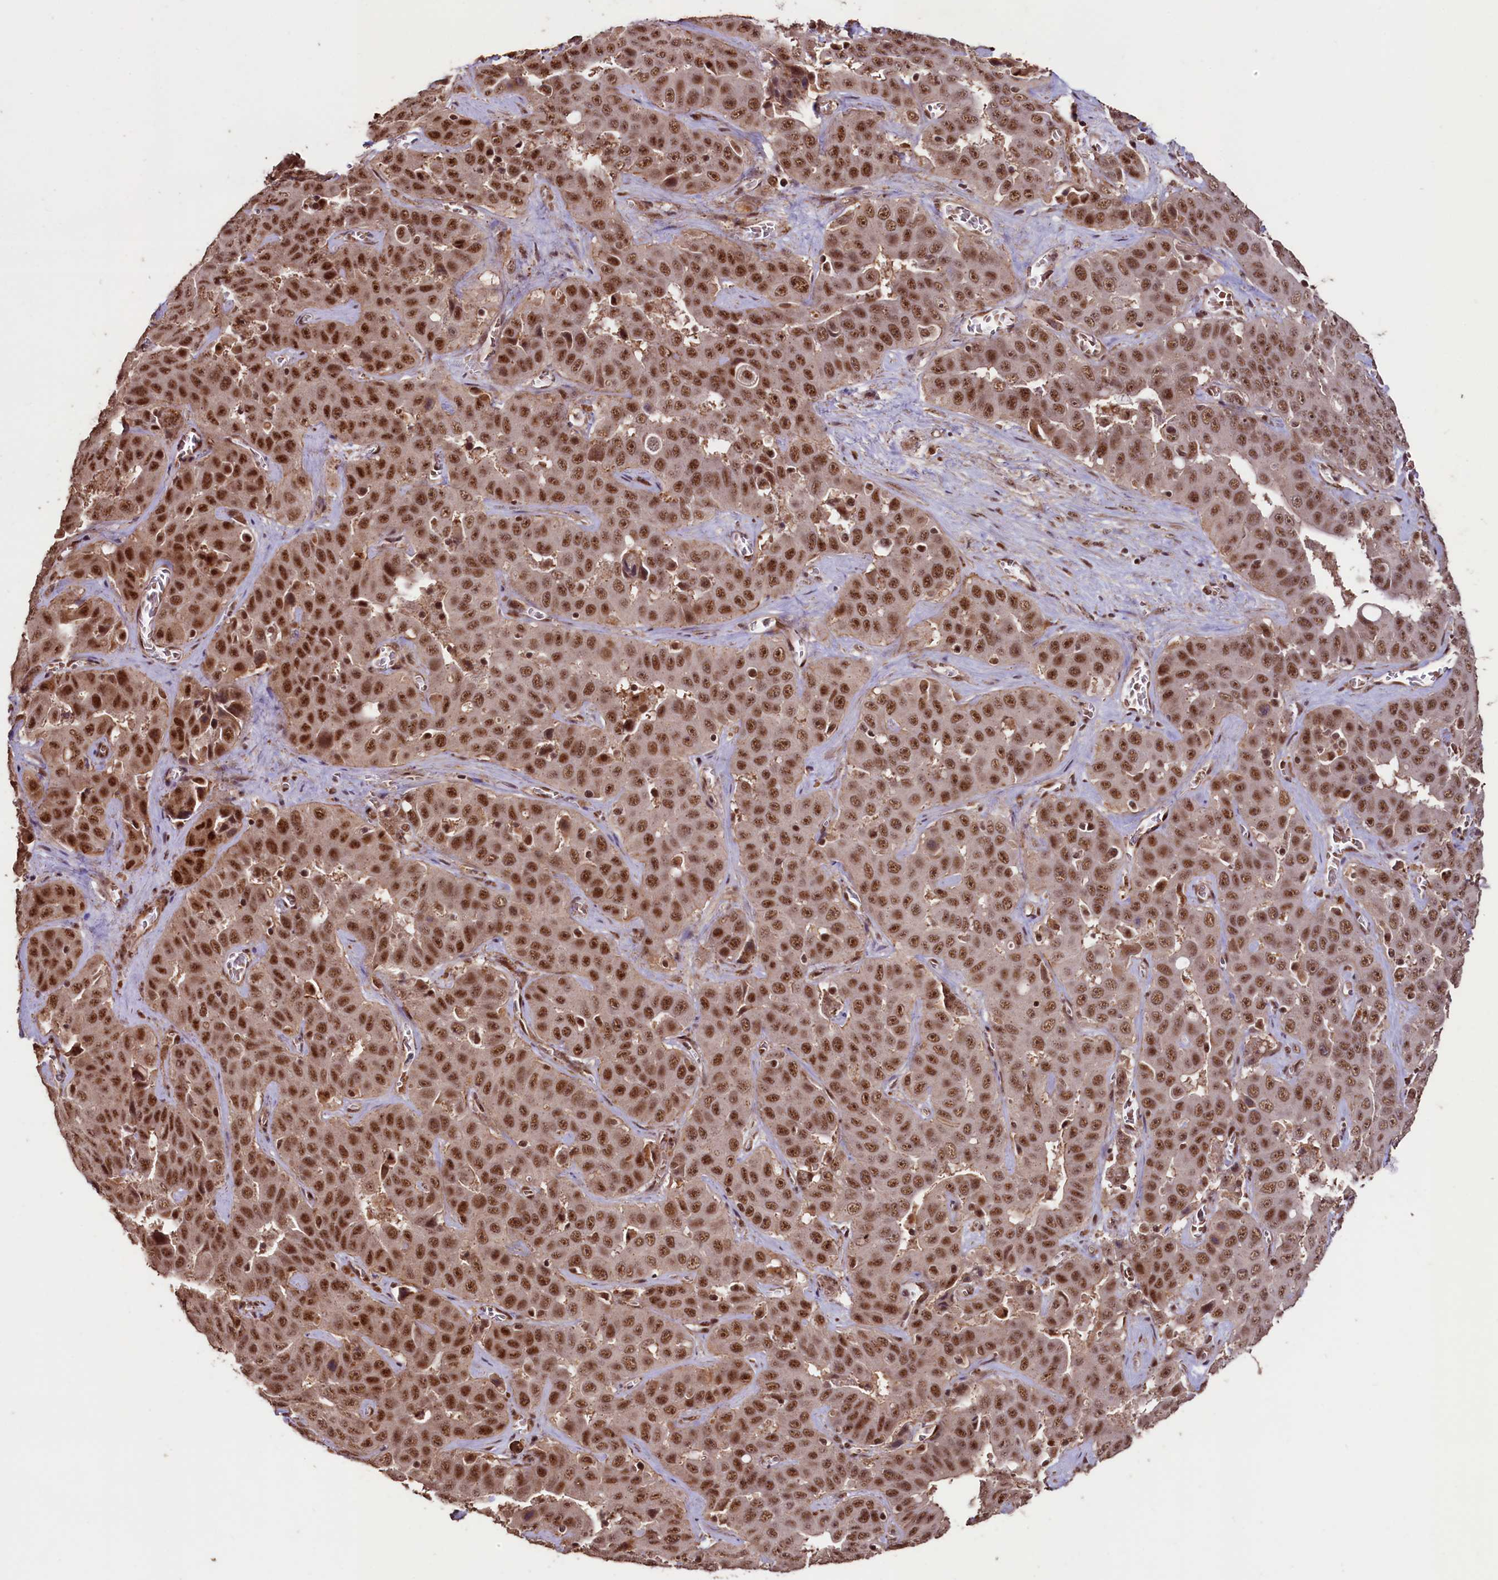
{"staining": {"intensity": "moderate", "quantity": ">75%", "location": "nuclear"}, "tissue": "liver cancer", "cell_type": "Tumor cells", "image_type": "cancer", "snomed": [{"axis": "morphology", "description": "Cholangiocarcinoma"}, {"axis": "topography", "description": "Liver"}], "caption": "Tumor cells show moderate nuclear positivity in approximately >75% of cells in liver cholangiocarcinoma. (brown staining indicates protein expression, while blue staining denotes nuclei).", "gene": "SFSWAP", "patient": {"sex": "female", "age": 52}}